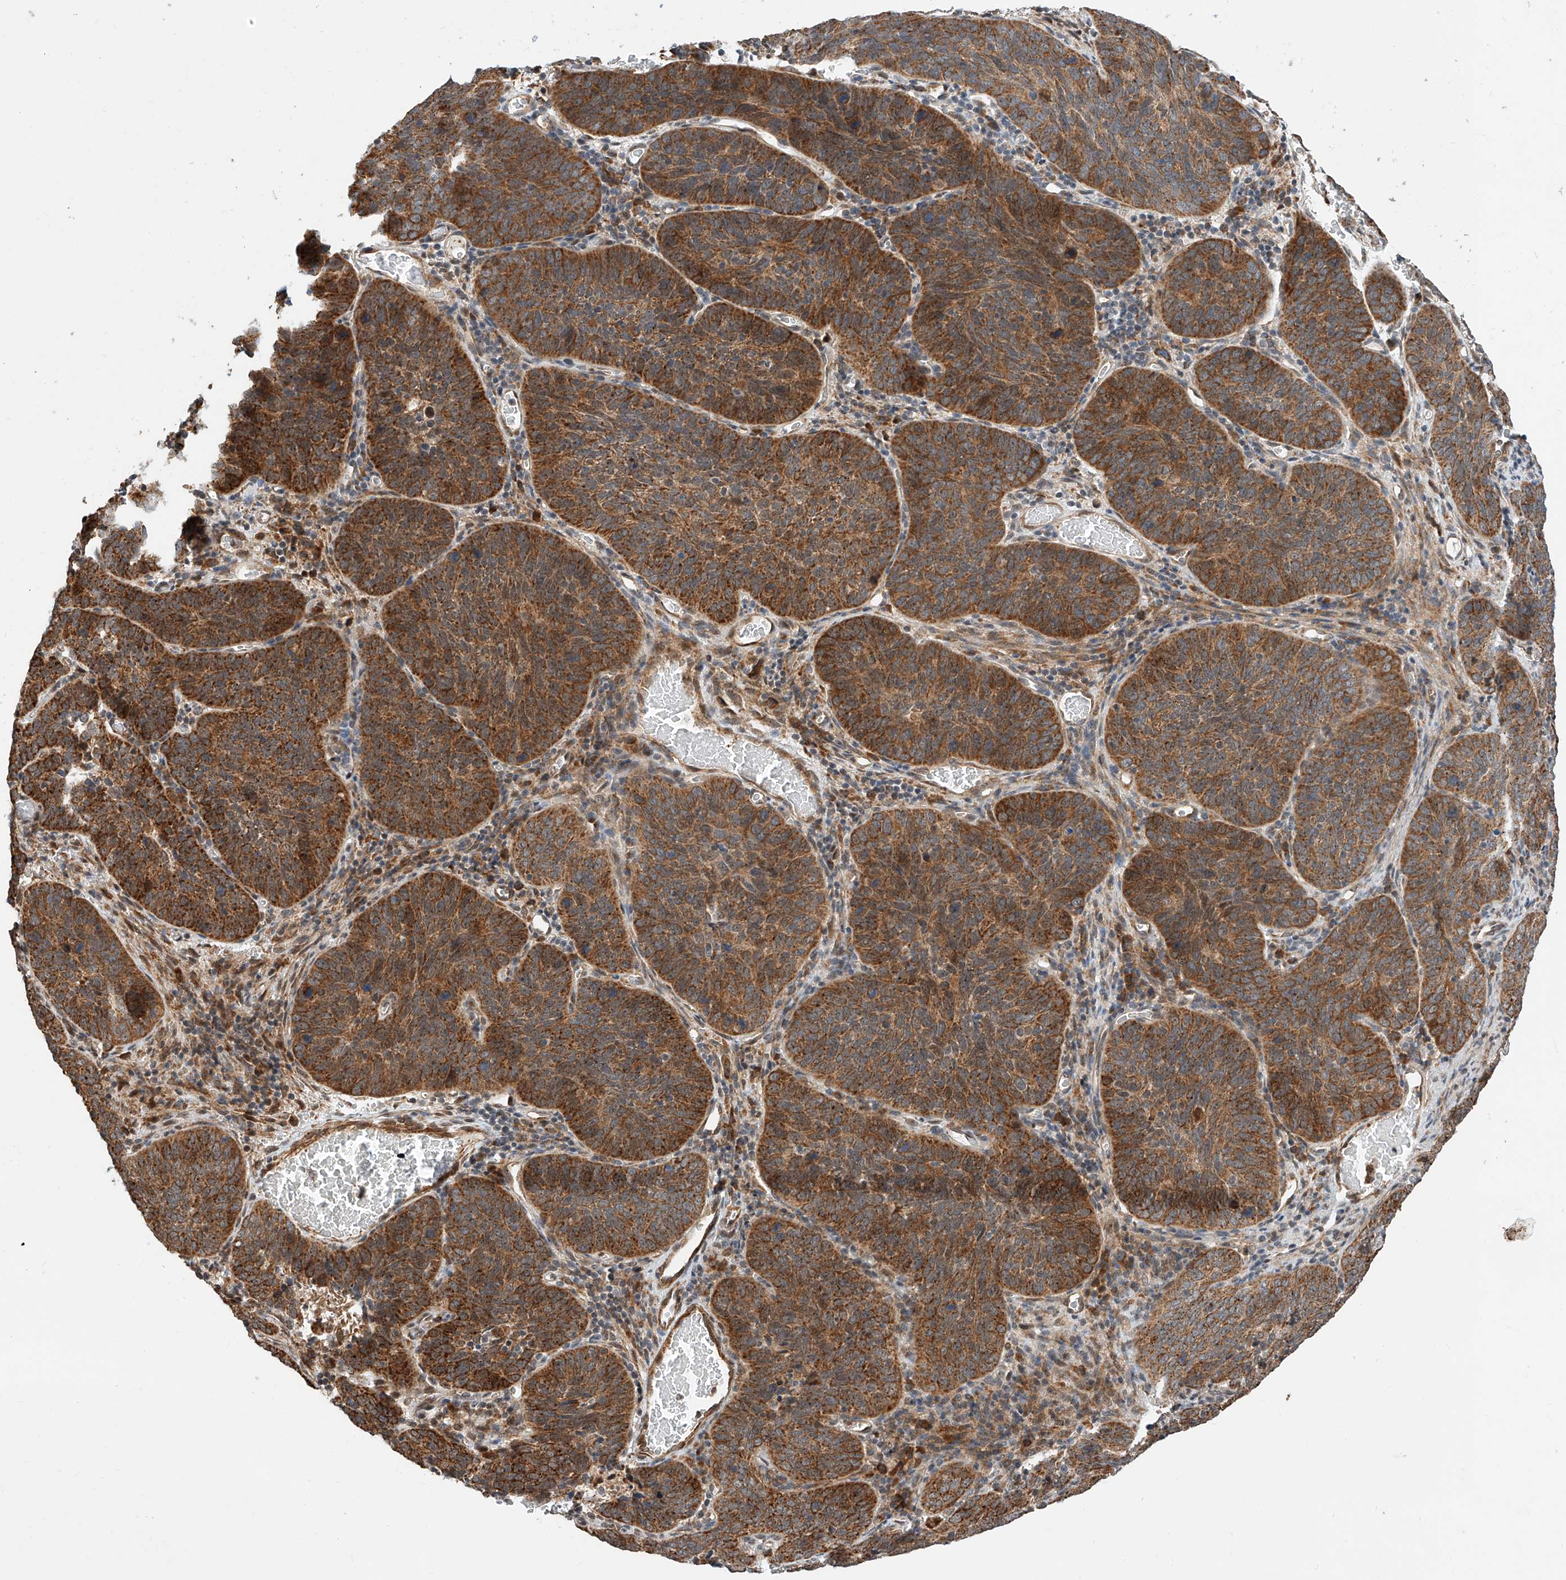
{"staining": {"intensity": "strong", "quantity": ">75%", "location": "cytoplasmic/membranous"}, "tissue": "cervical cancer", "cell_type": "Tumor cells", "image_type": "cancer", "snomed": [{"axis": "morphology", "description": "Squamous cell carcinoma, NOS"}, {"axis": "topography", "description": "Cervix"}], "caption": "Immunohistochemistry photomicrograph of neoplastic tissue: human cervical cancer stained using immunohistochemistry reveals high levels of strong protein expression localized specifically in the cytoplasmic/membranous of tumor cells, appearing as a cytoplasmic/membranous brown color.", "gene": "CPAMD8", "patient": {"sex": "female", "age": 60}}